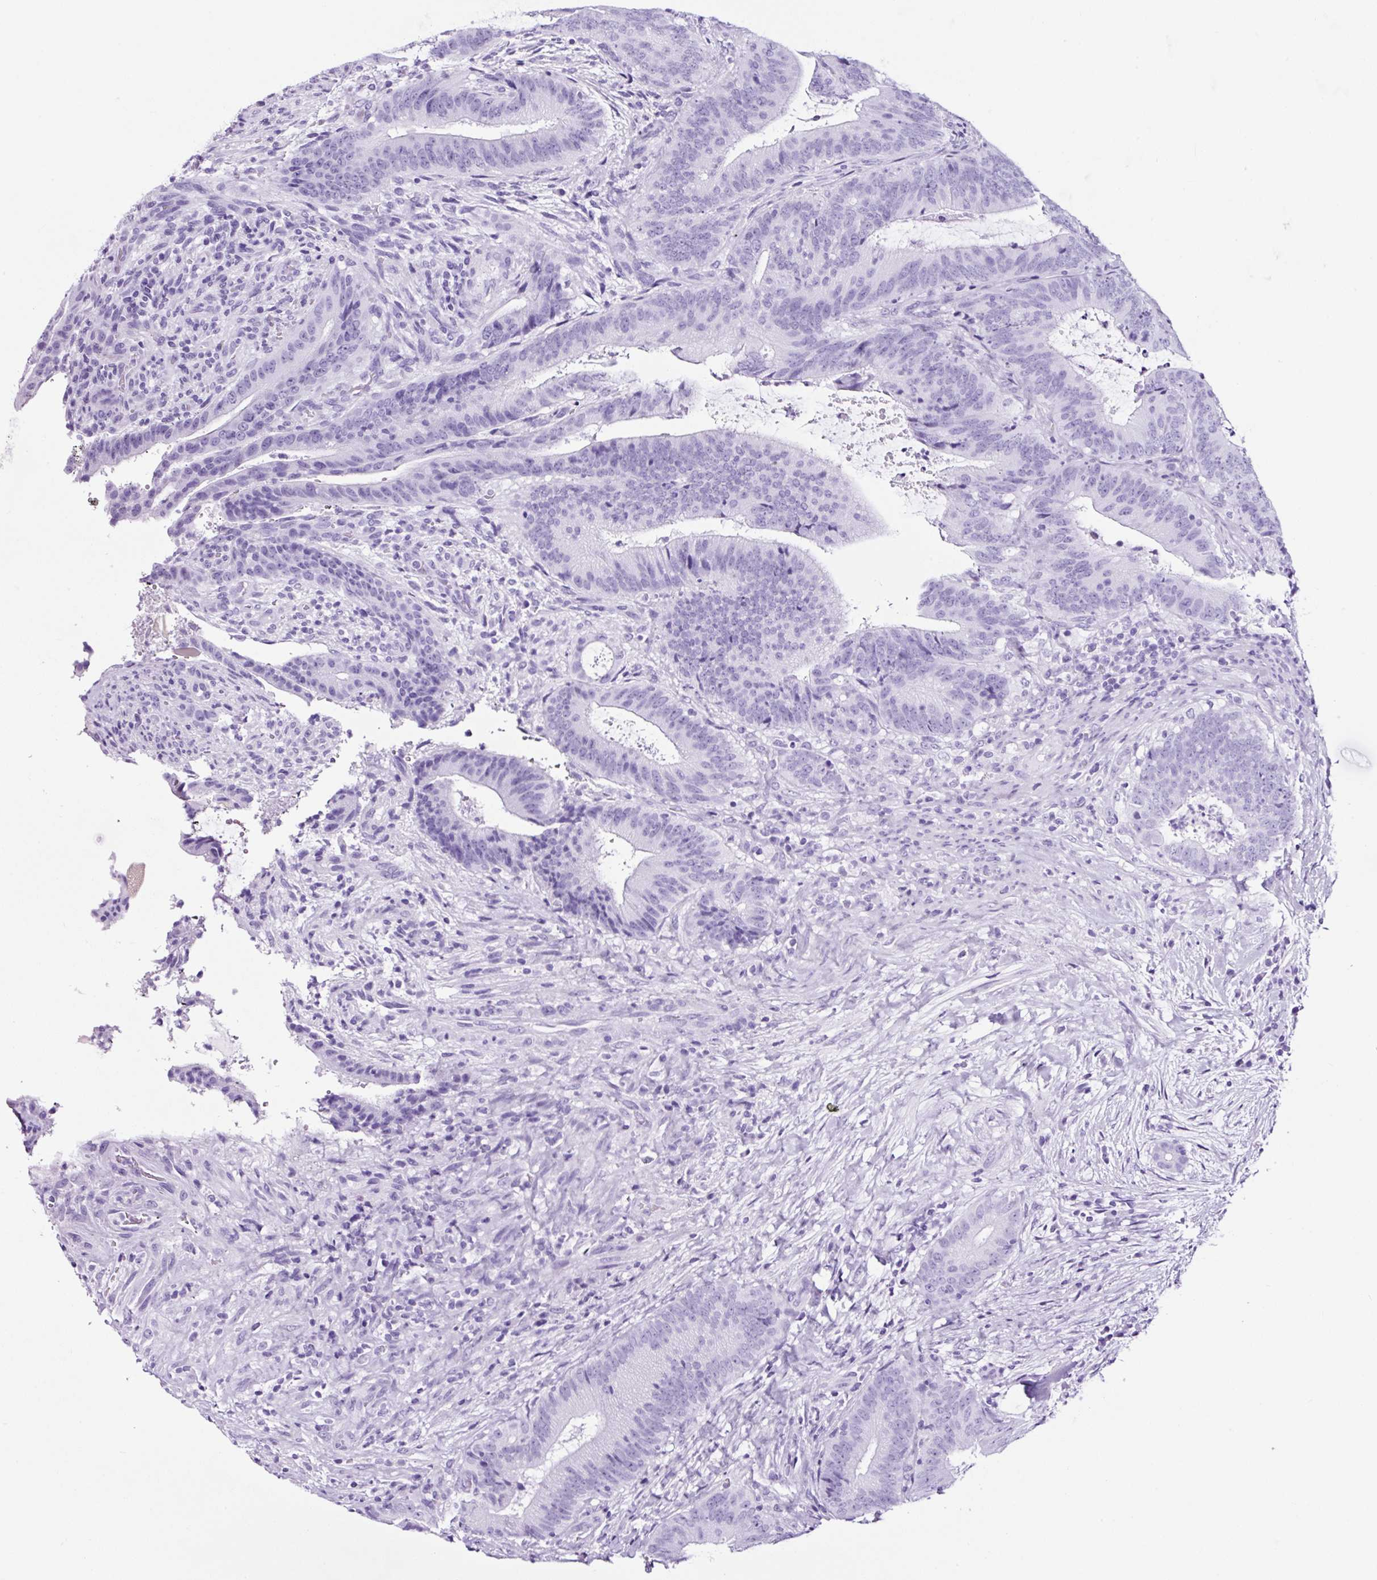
{"staining": {"intensity": "negative", "quantity": "none", "location": "none"}, "tissue": "colorectal cancer", "cell_type": "Tumor cells", "image_type": "cancer", "snomed": [{"axis": "morphology", "description": "Adenocarcinoma, NOS"}, {"axis": "topography", "description": "Colon"}], "caption": "Adenocarcinoma (colorectal) stained for a protein using immunohistochemistry exhibits no positivity tumor cells.", "gene": "FBXL7", "patient": {"sex": "female", "age": 43}}